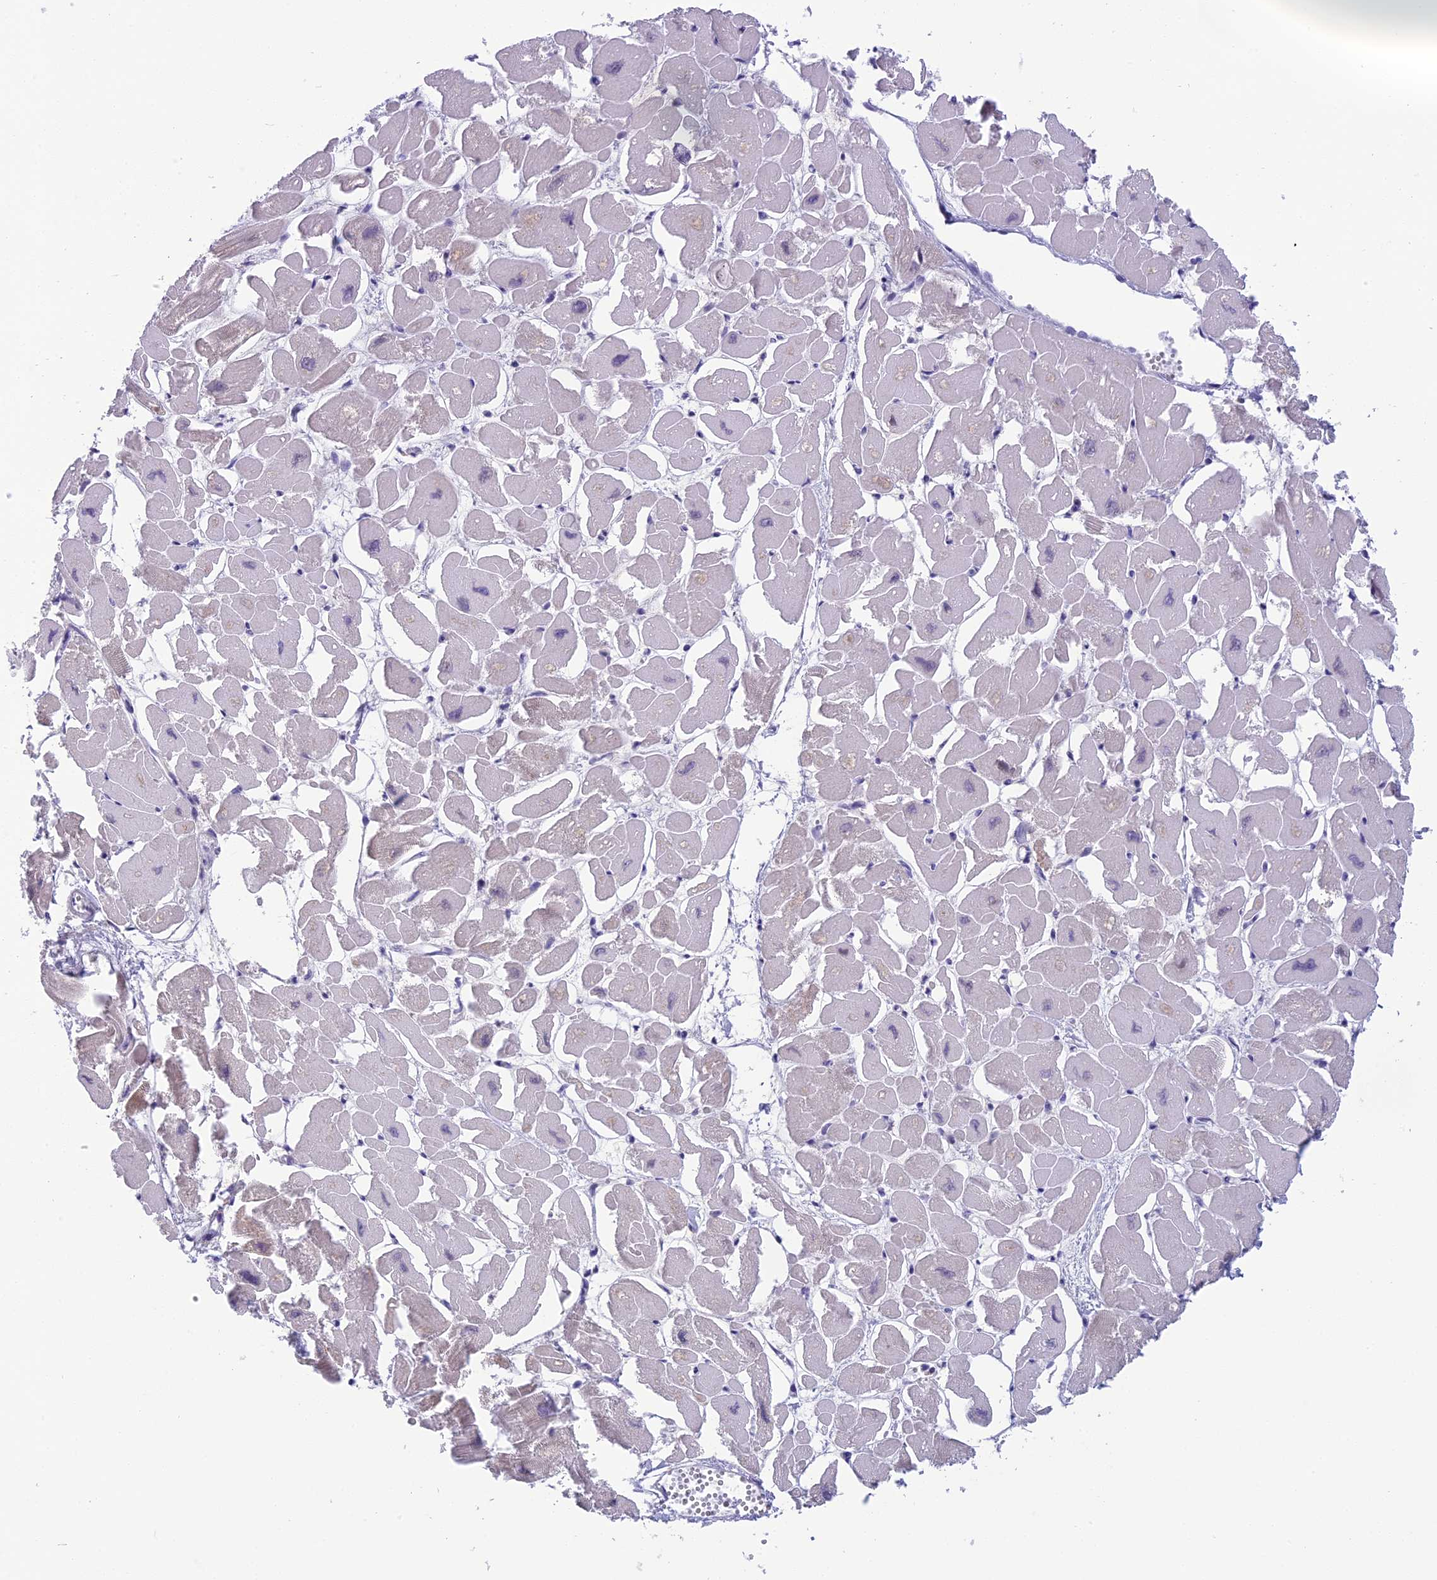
{"staining": {"intensity": "strong", "quantity": "25%-75%", "location": "cytoplasmic/membranous"}, "tissue": "heart muscle", "cell_type": "Cardiomyocytes", "image_type": "normal", "snomed": [{"axis": "morphology", "description": "Normal tissue, NOS"}, {"axis": "topography", "description": "Heart"}], "caption": "Unremarkable heart muscle exhibits strong cytoplasmic/membranous staining in about 25%-75% of cardiomyocytes, visualized by immunohistochemistry.", "gene": "ARHGEF37", "patient": {"sex": "male", "age": 54}}